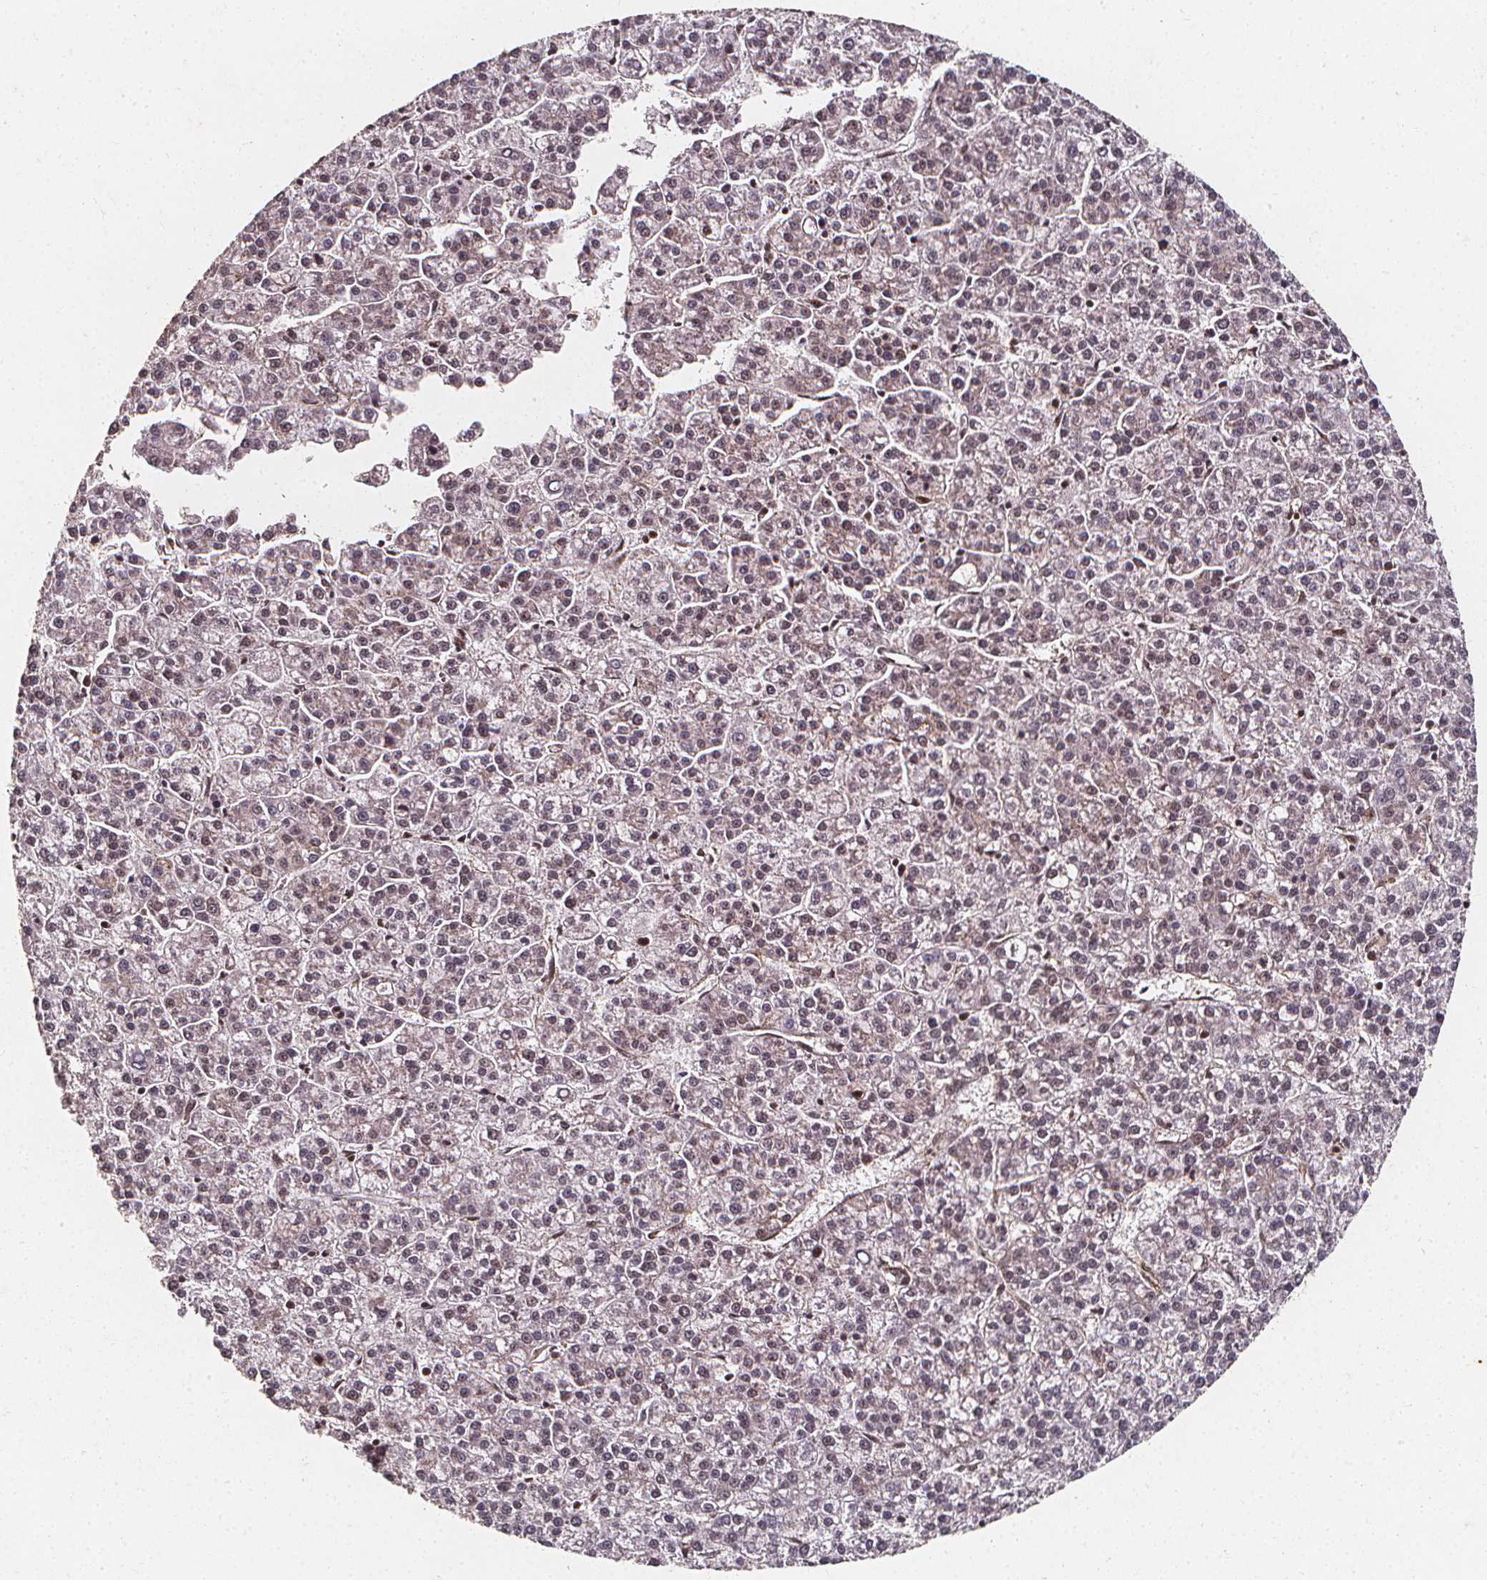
{"staining": {"intensity": "weak", "quantity": "25%-75%", "location": "nuclear"}, "tissue": "liver cancer", "cell_type": "Tumor cells", "image_type": "cancer", "snomed": [{"axis": "morphology", "description": "Carcinoma, Hepatocellular, NOS"}, {"axis": "topography", "description": "Liver"}], "caption": "Hepatocellular carcinoma (liver) was stained to show a protein in brown. There is low levels of weak nuclear positivity in about 25%-75% of tumor cells.", "gene": "SMN1", "patient": {"sex": "female", "age": 58}}